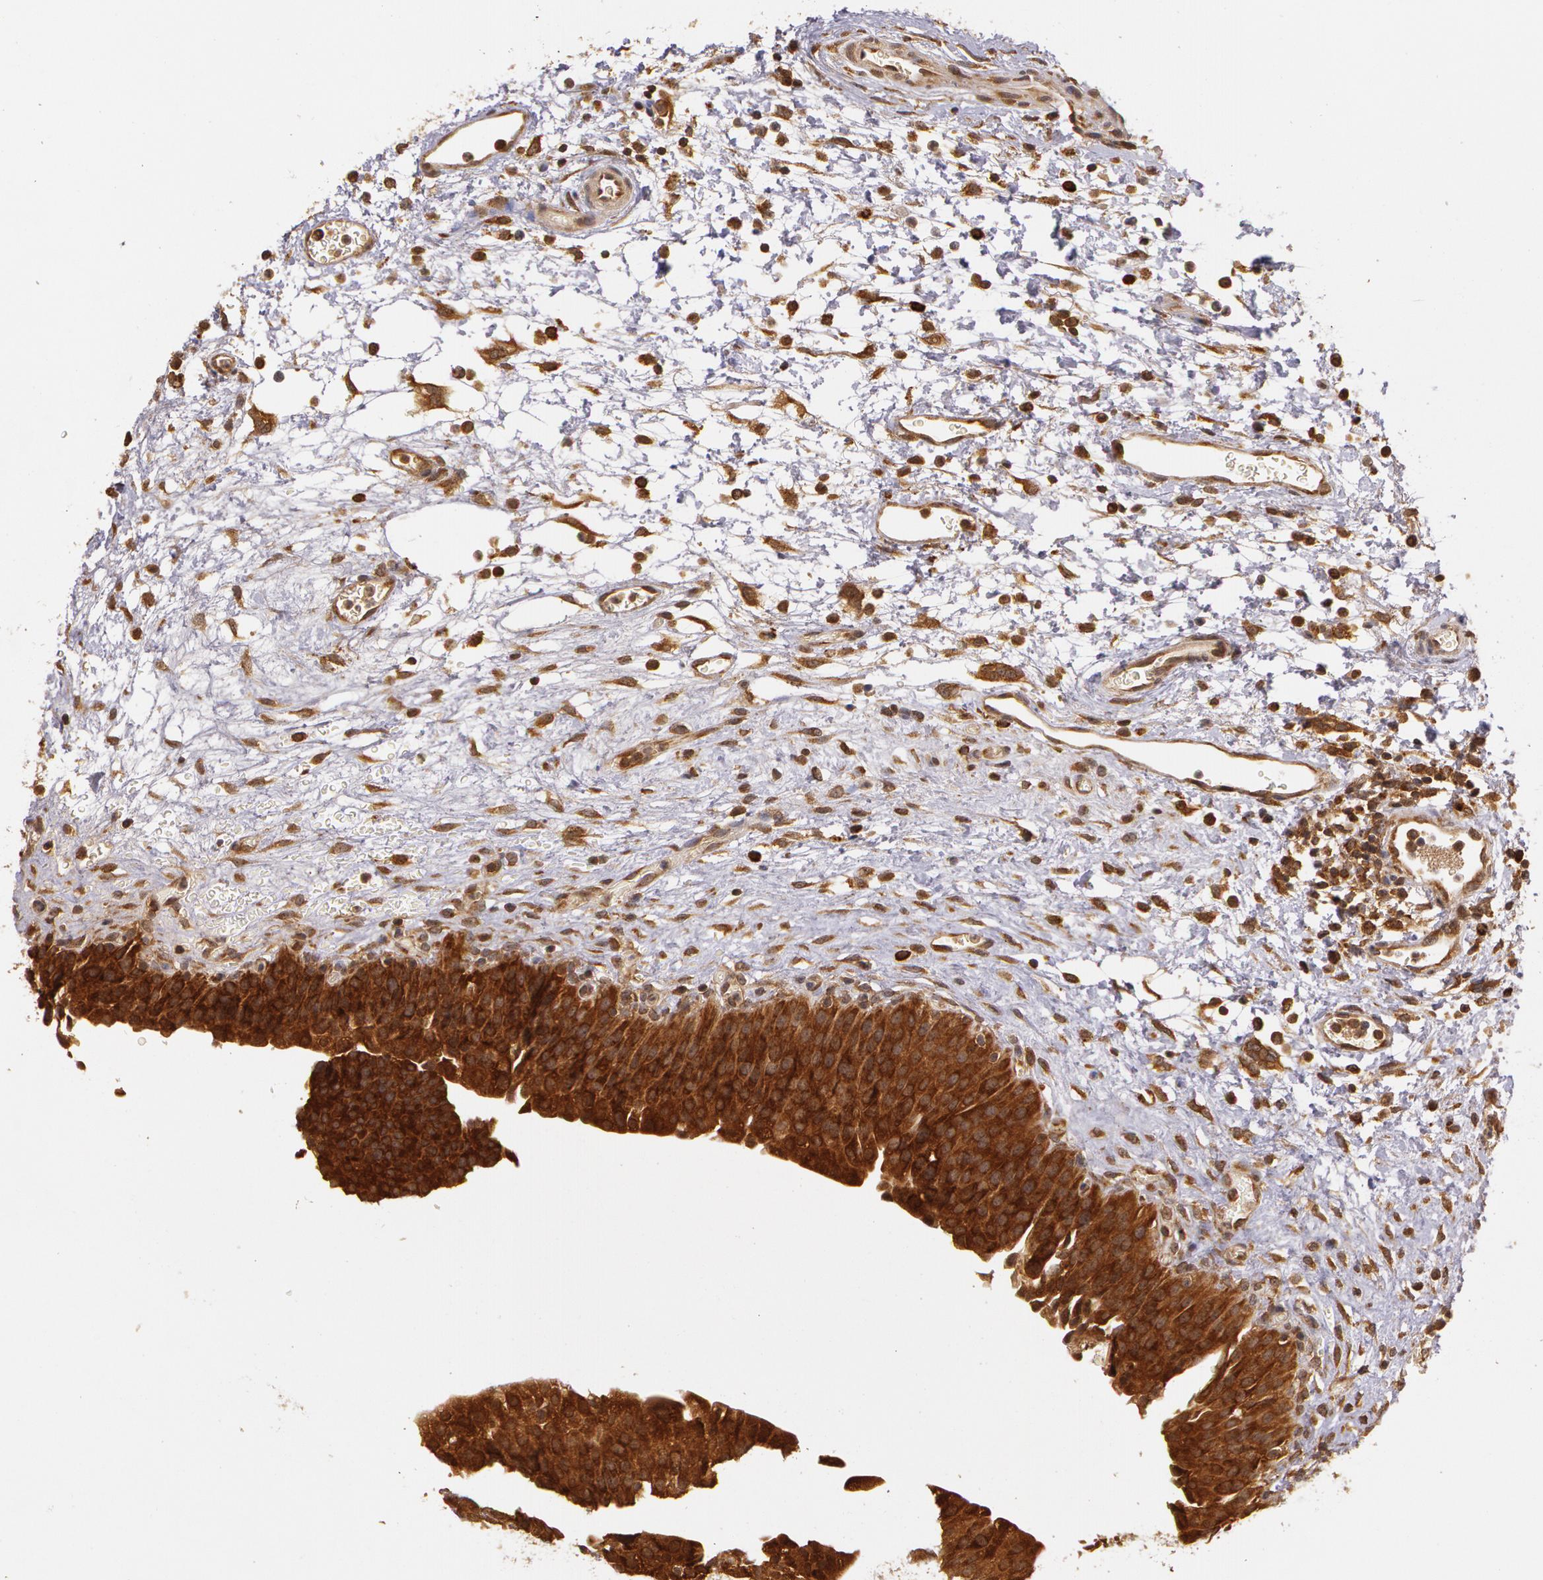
{"staining": {"intensity": "strong", "quantity": ">75%", "location": "cytoplasmic/membranous"}, "tissue": "urinary bladder", "cell_type": "Urothelial cells", "image_type": "normal", "snomed": [{"axis": "morphology", "description": "Normal tissue, NOS"}, {"axis": "topography", "description": "Smooth muscle"}, {"axis": "topography", "description": "Urinary bladder"}], "caption": "Urinary bladder was stained to show a protein in brown. There is high levels of strong cytoplasmic/membranous positivity in approximately >75% of urothelial cells.", "gene": "ASCC2", "patient": {"sex": "male", "age": 35}}